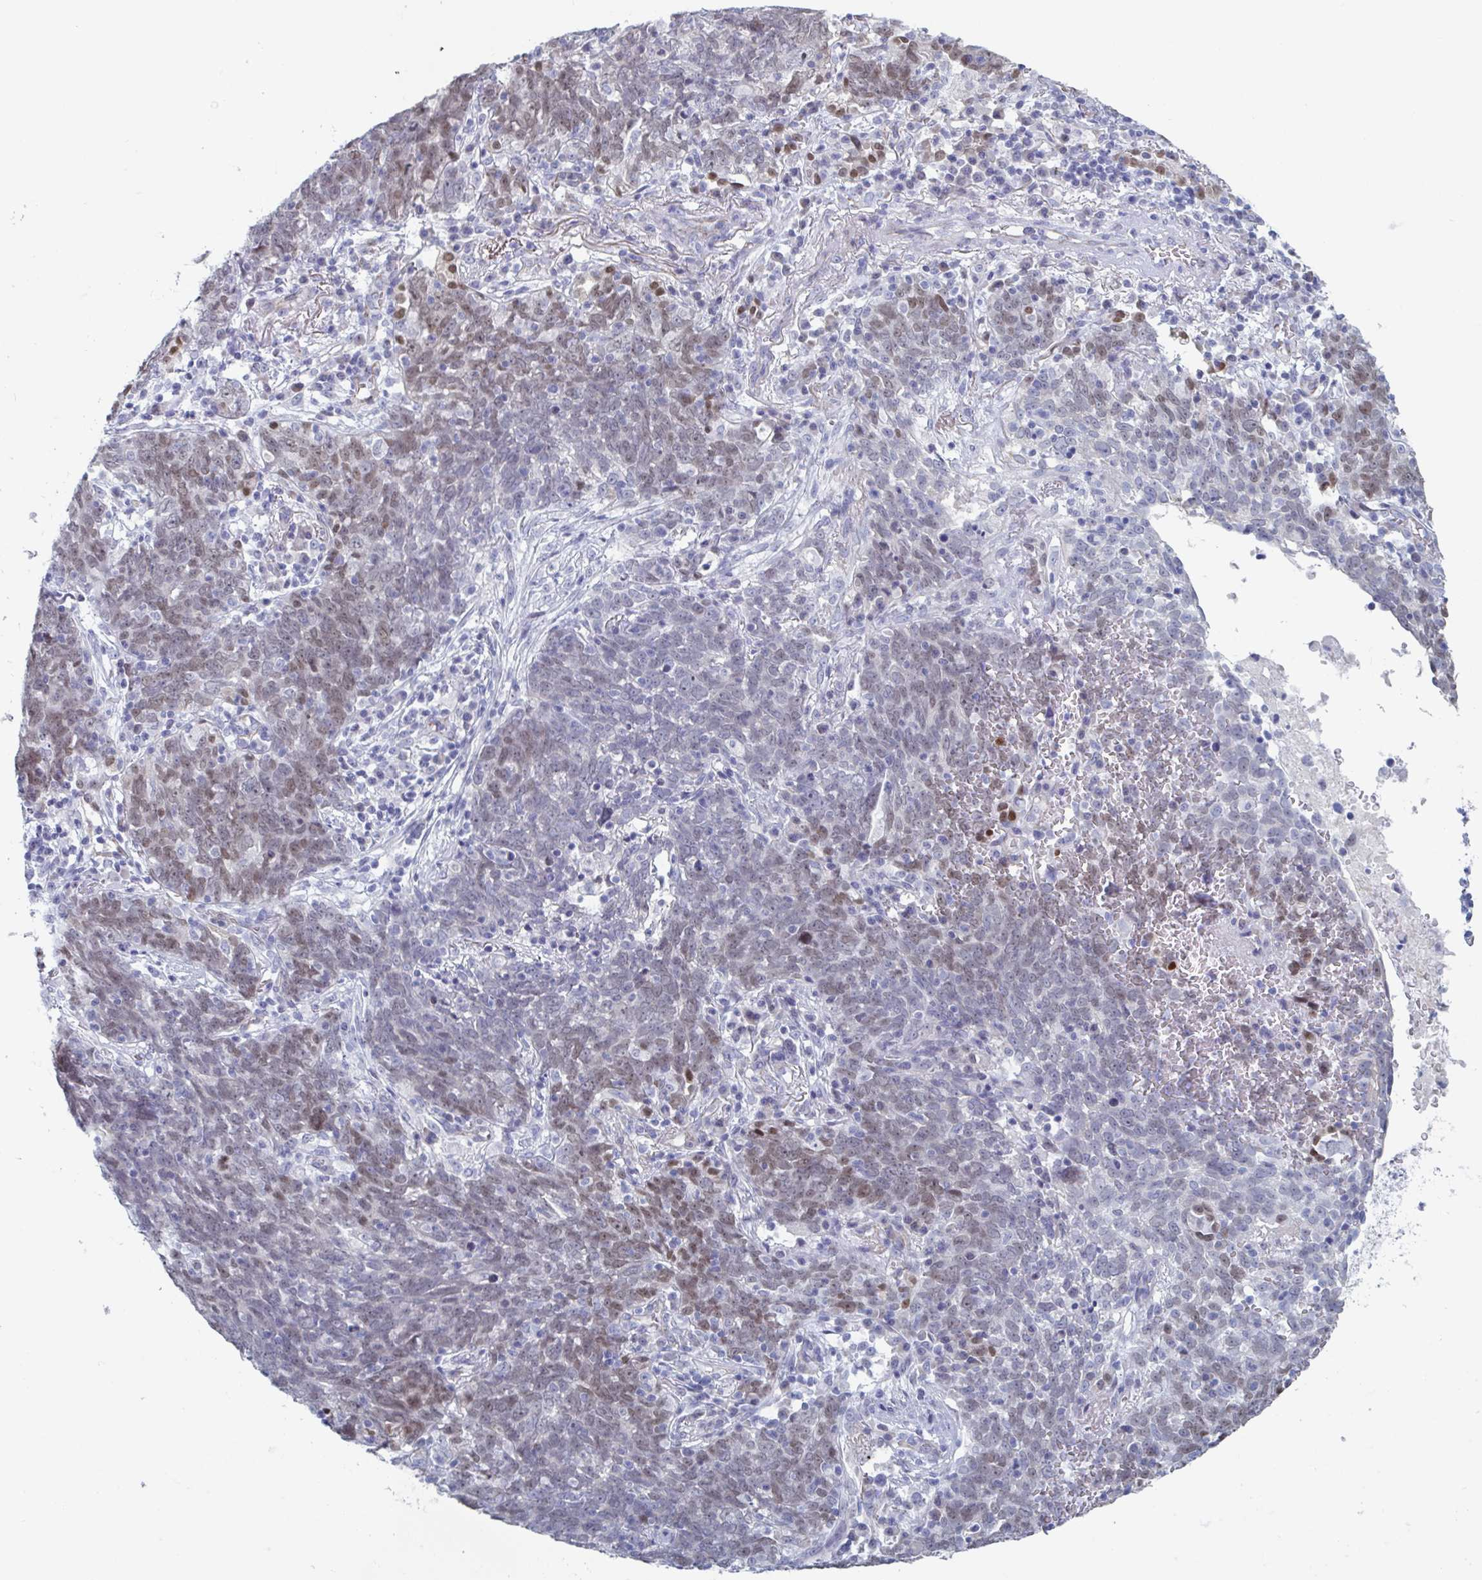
{"staining": {"intensity": "weak", "quantity": "25%-75%", "location": "nuclear"}, "tissue": "lung cancer", "cell_type": "Tumor cells", "image_type": "cancer", "snomed": [{"axis": "morphology", "description": "Squamous cell carcinoma, NOS"}, {"axis": "topography", "description": "Lung"}], "caption": "Lung cancer stained for a protein (brown) demonstrates weak nuclear positive staining in about 25%-75% of tumor cells.", "gene": "FOXA1", "patient": {"sex": "female", "age": 72}}